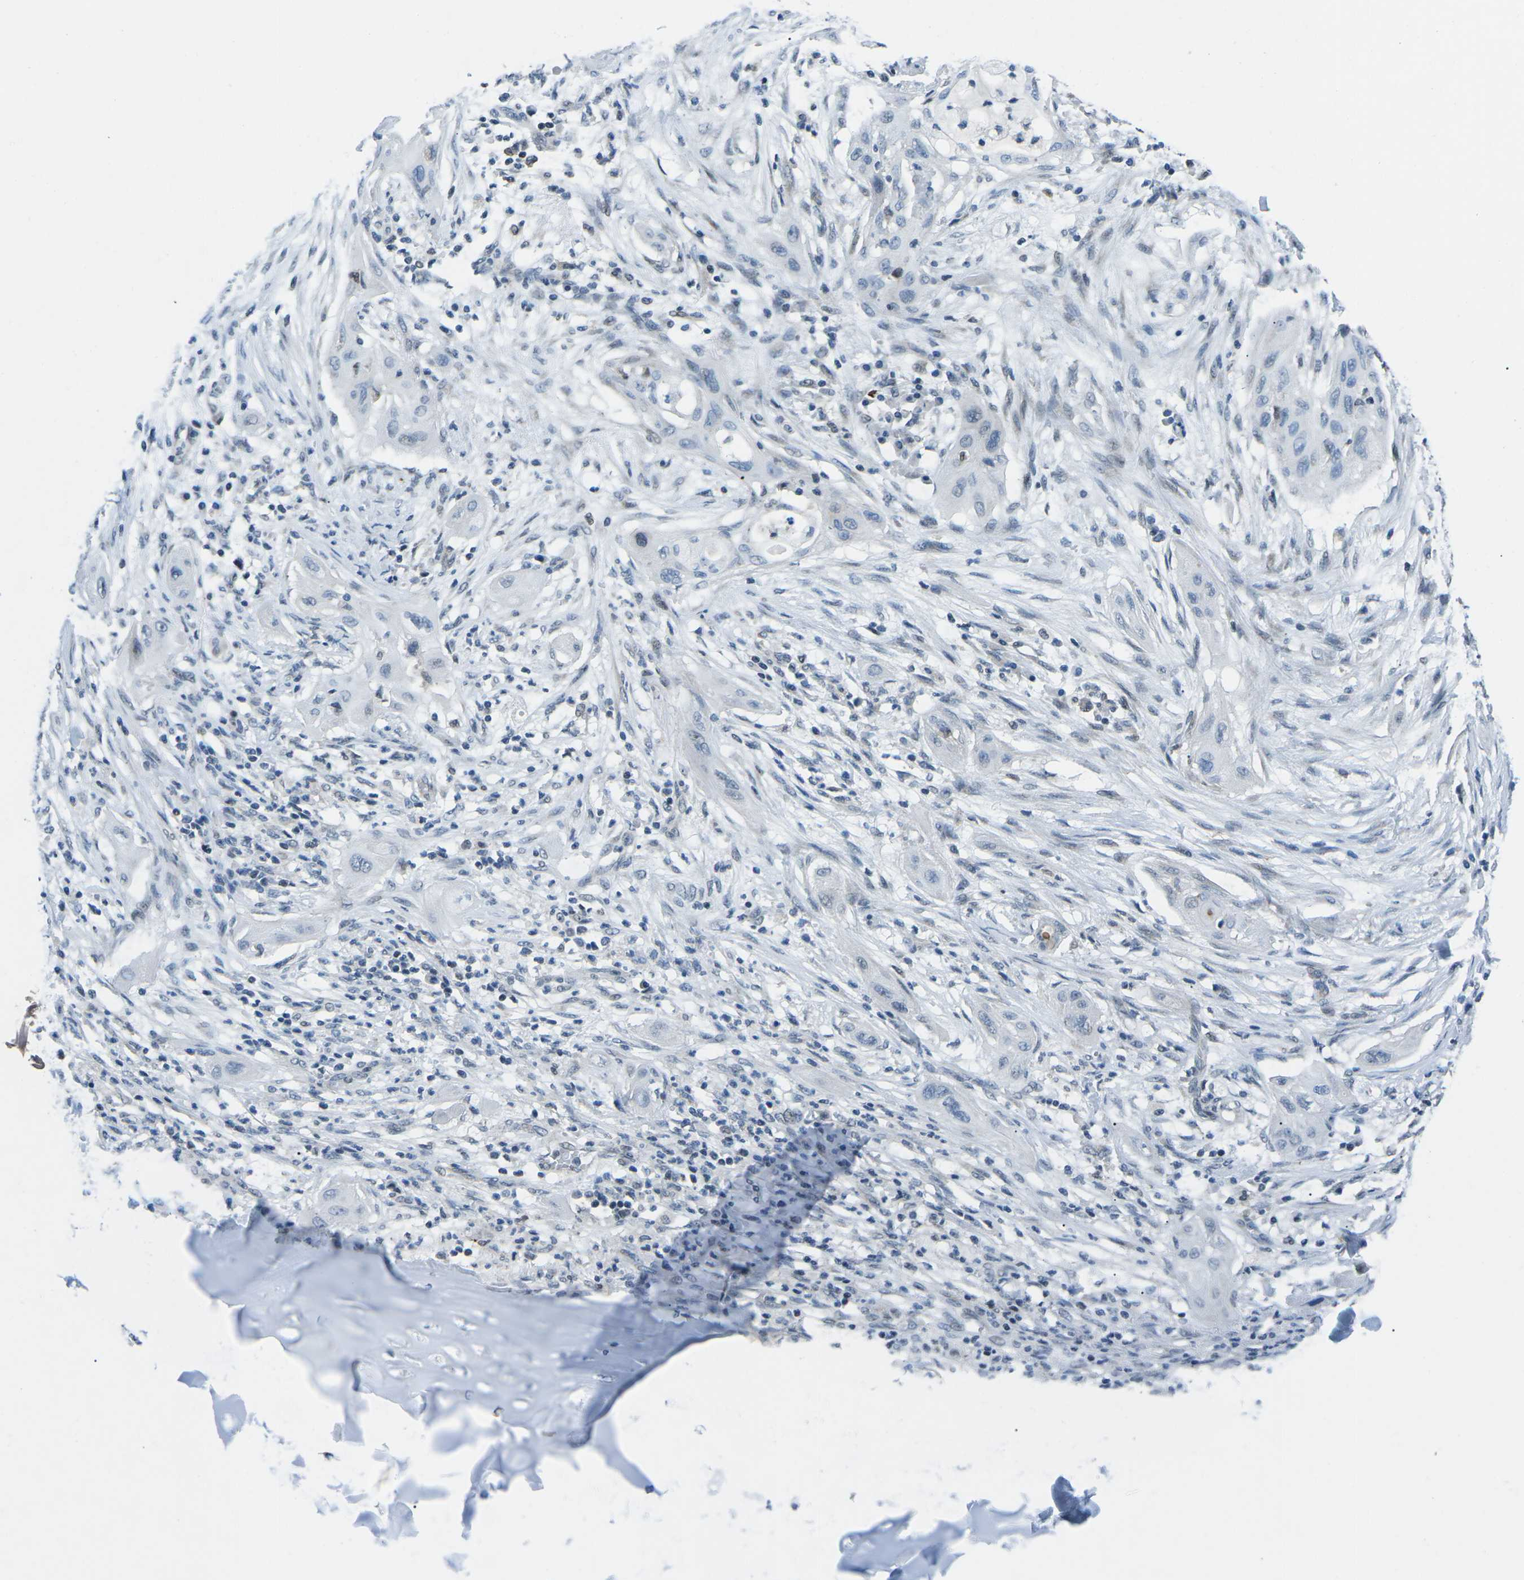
{"staining": {"intensity": "negative", "quantity": "none", "location": "none"}, "tissue": "lung cancer", "cell_type": "Tumor cells", "image_type": "cancer", "snomed": [{"axis": "morphology", "description": "Squamous cell carcinoma, NOS"}, {"axis": "topography", "description": "Lung"}], "caption": "This is an IHC histopathology image of squamous cell carcinoma (lung). There is no positivity in tumor cells.", "gene": "MBNL1", "patient": {"sex": "female", "age": 47}}